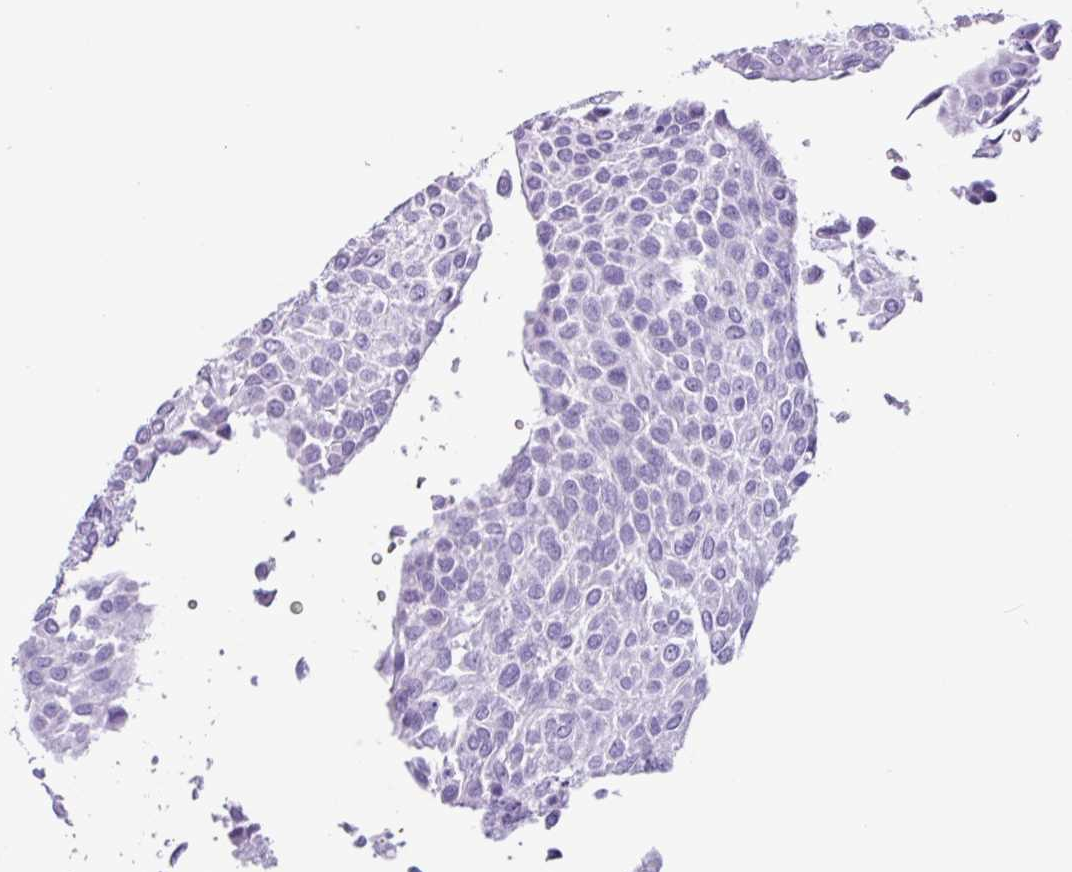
{"staining": {"intensity": "negative", "quantity": "none", "location": "none"}, "tissue": "urothelial cancer", "cell_type": "Tumor cells", "image_type": "cancer", "snomed": [{"axis": "morphology", "description": "Urothelial carcinoma, NOS"}, {"axis": "topography", "description": "Urinary bladder"}], "caption": "Immunohistochemical staining of urothelial cancer reveals no significant staining in tumor cells.", "gene": "CKMT2", "patient": {"sex": "male", "age": 55}}